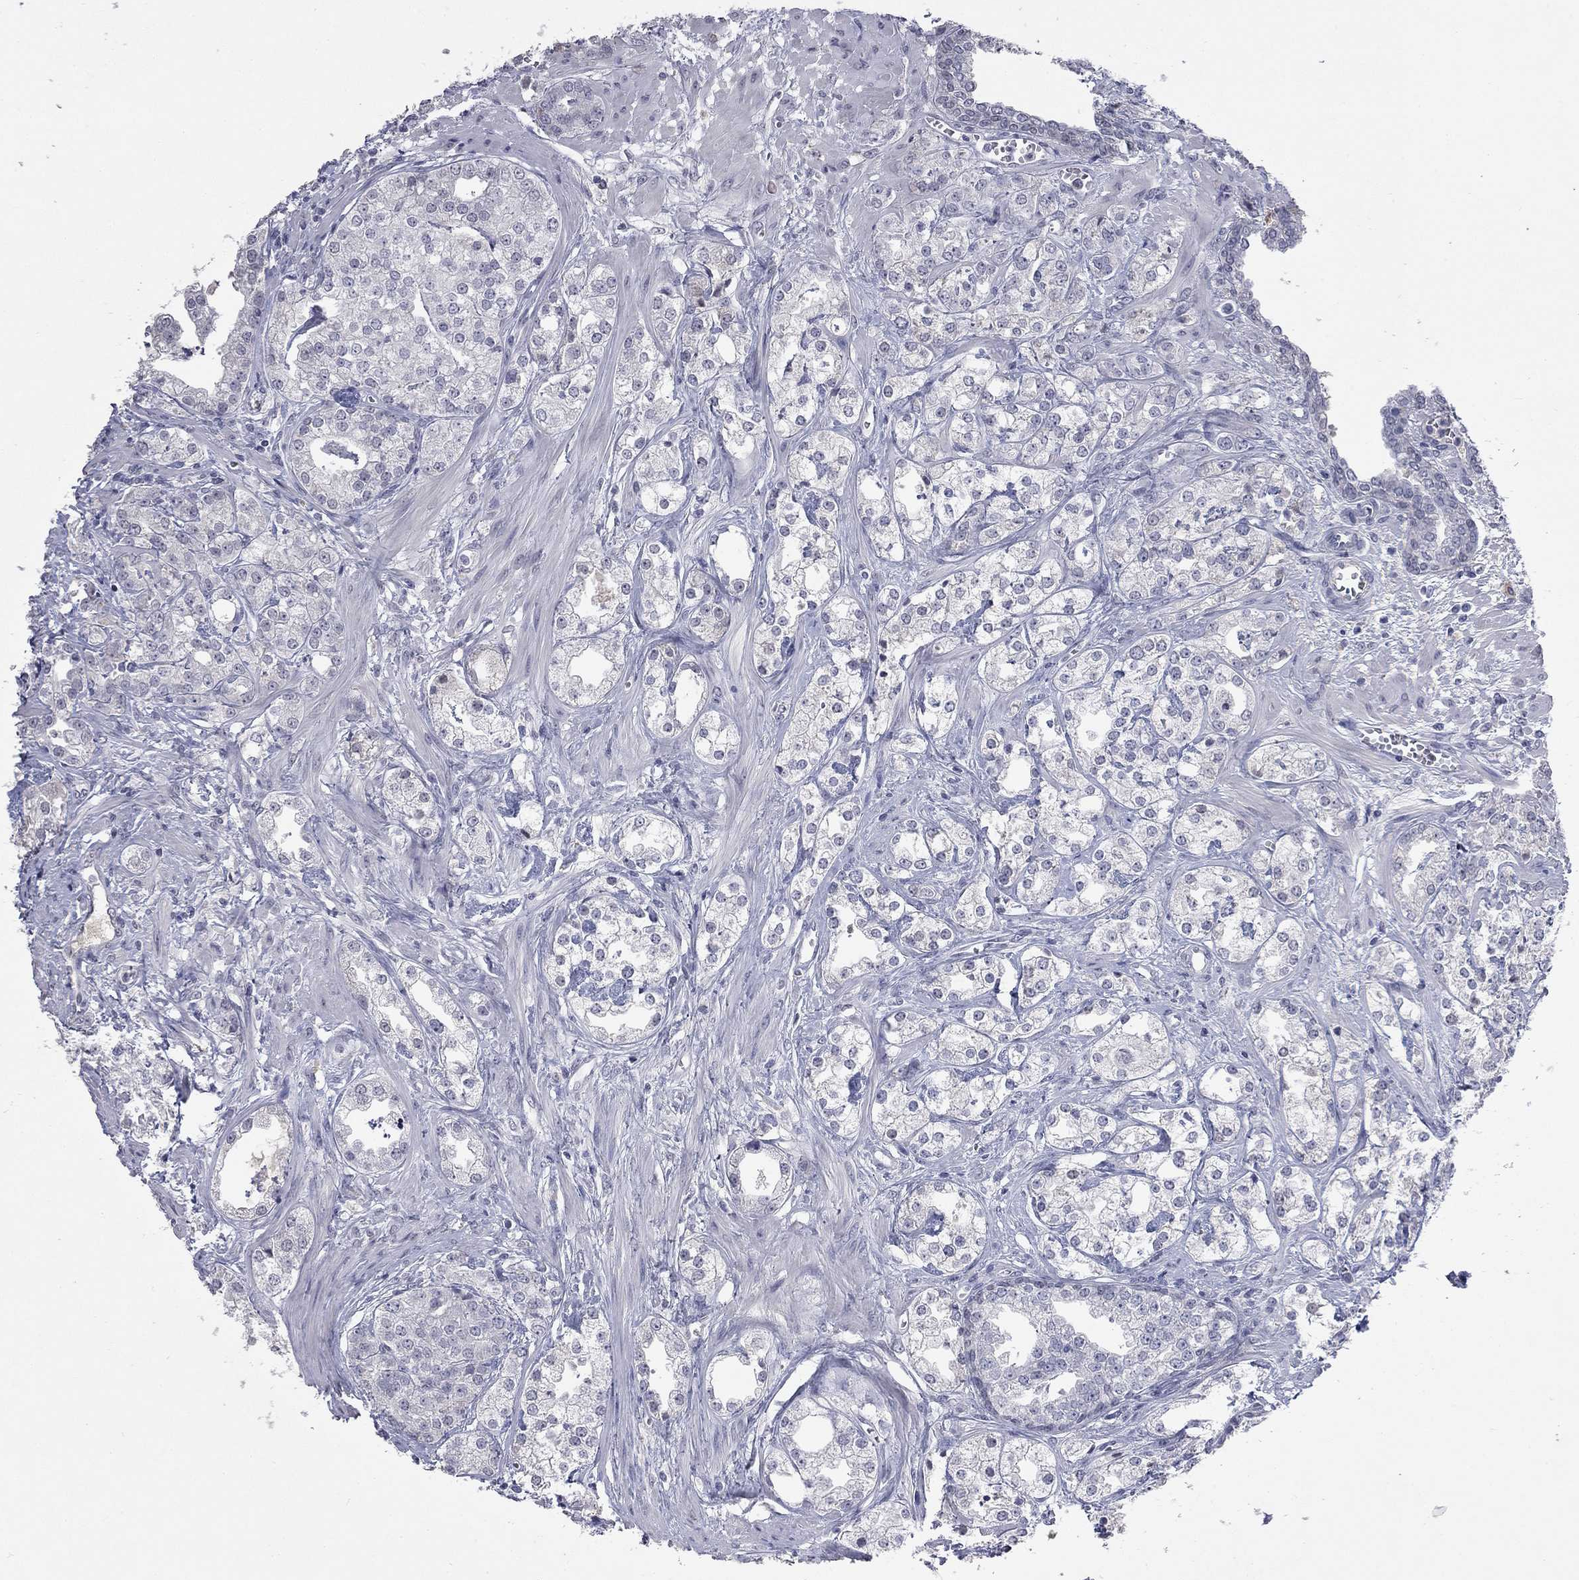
{"staining": {"intensity": "negative", "quantity": "none", "location": "none"}, "tissue": "prostate cancer", "cell_type": "Tumor cells", "image_type": "cancer", "snomed": [{"axis": "morphology", "description": "Adenocarcinoma, NOS"}, {"axis": "topography", "description": "Prostate and seminal vesicle, NOS"}, {"axis": "topography", "description": "Prostate"}], "caption": "Tumor cells are negative for brown protein staining in prostate cancer (adenocarcinoma).", "gene": "SLC51A", "patient": {"sex": "male", "age": 62}}